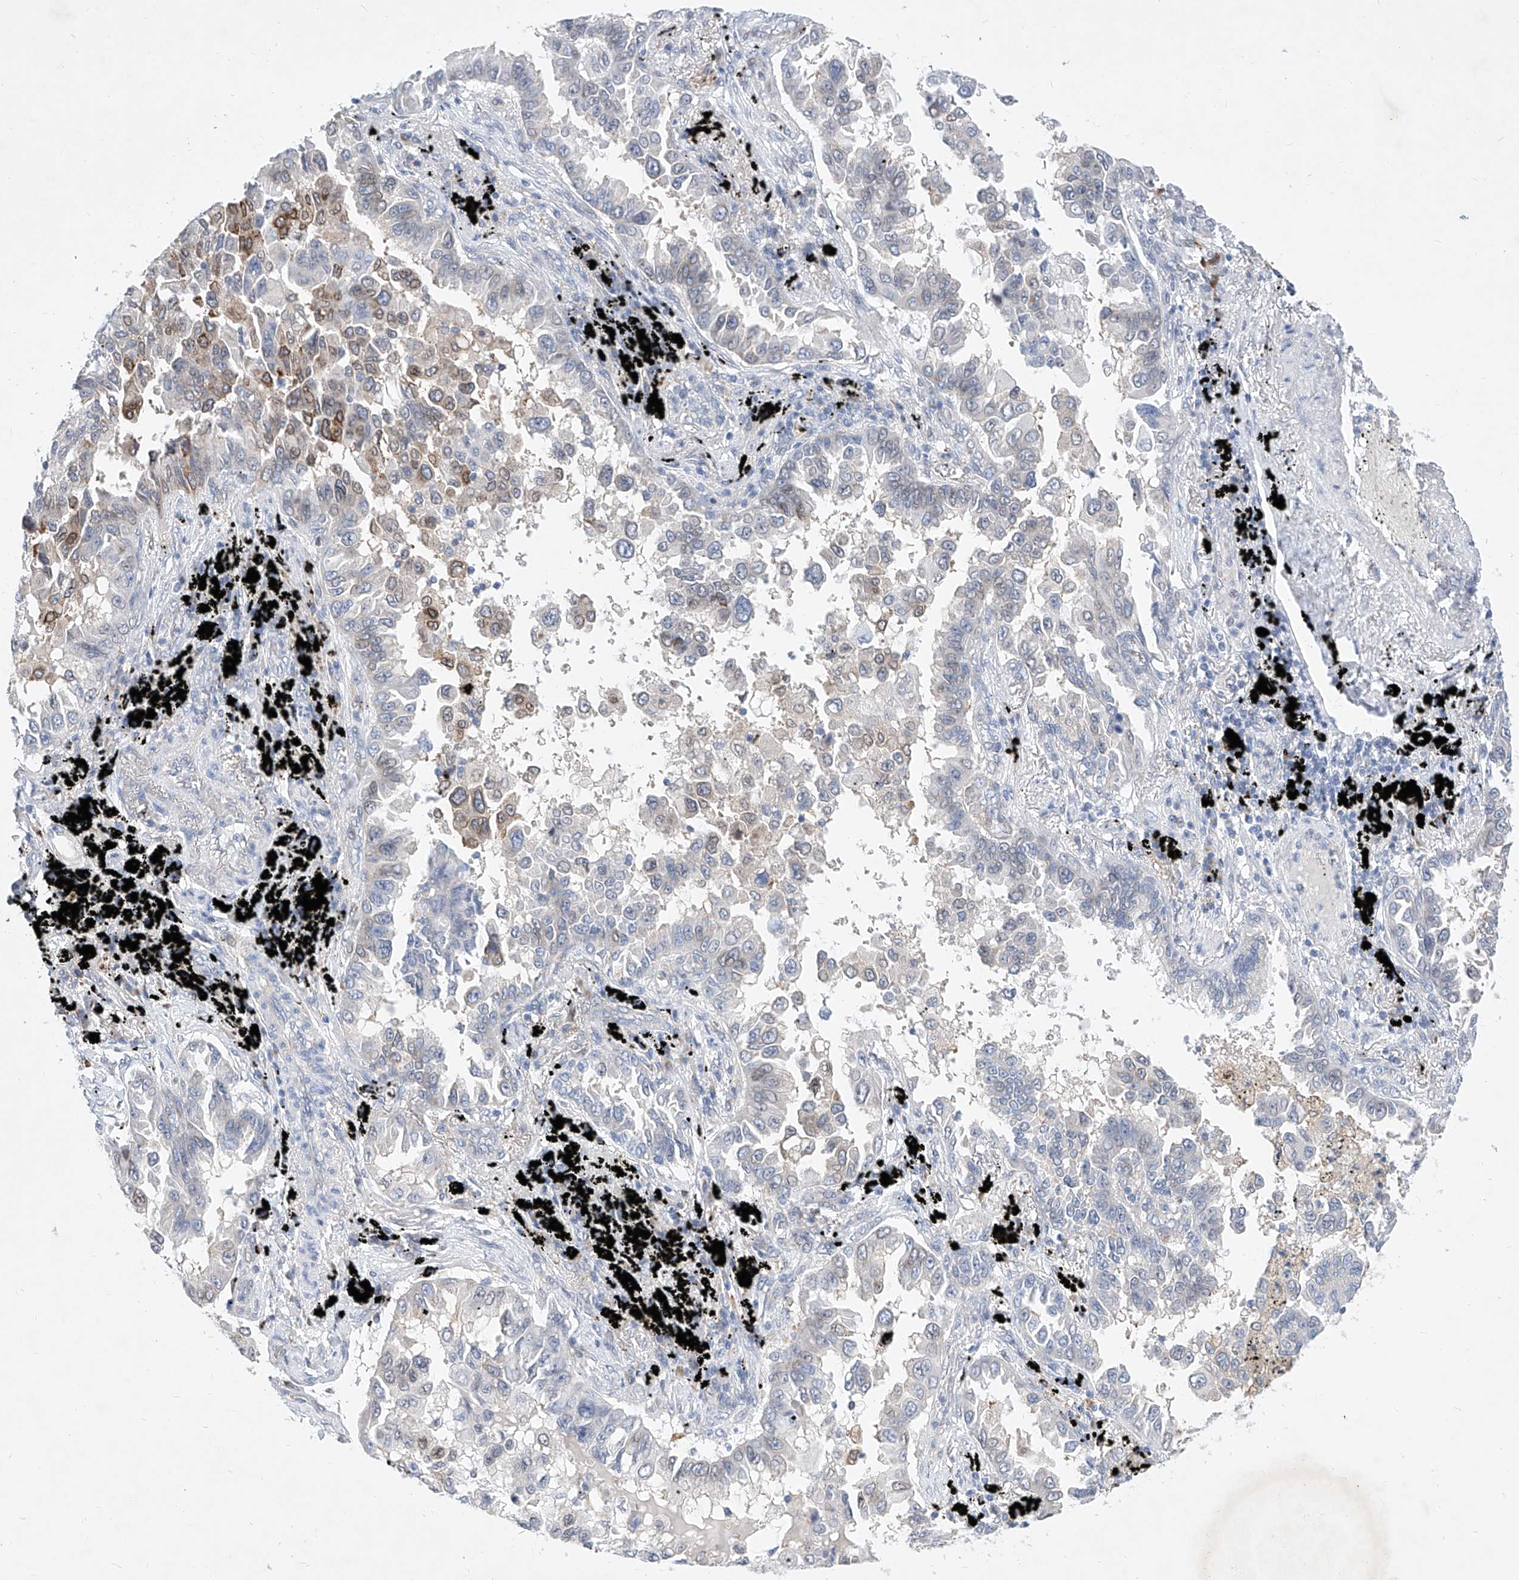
{"staining": {"intensity": "moderate", "quantity": "<25%", "location": "cytoplasmic/membranous,nuclear"}, "tissue": "lung cancer", "cell_type": "Tumor cells", "image_type": "cancer", "snomed": [{"axis": "morphology", "description": "Adenocarcinoma, NOS"}, {"axis": "topography", "description": "Lung"}], "caption": "DAB immunohistochemical staining of human lung cancer shows moderate cytoplasmic/membranous and nuclear protein staining in about <25% of tumor cells. (IHC, brightfield microscopy, high magnification).", "gene": "MX2", "patient": {"sex": "female", "age": 67}}